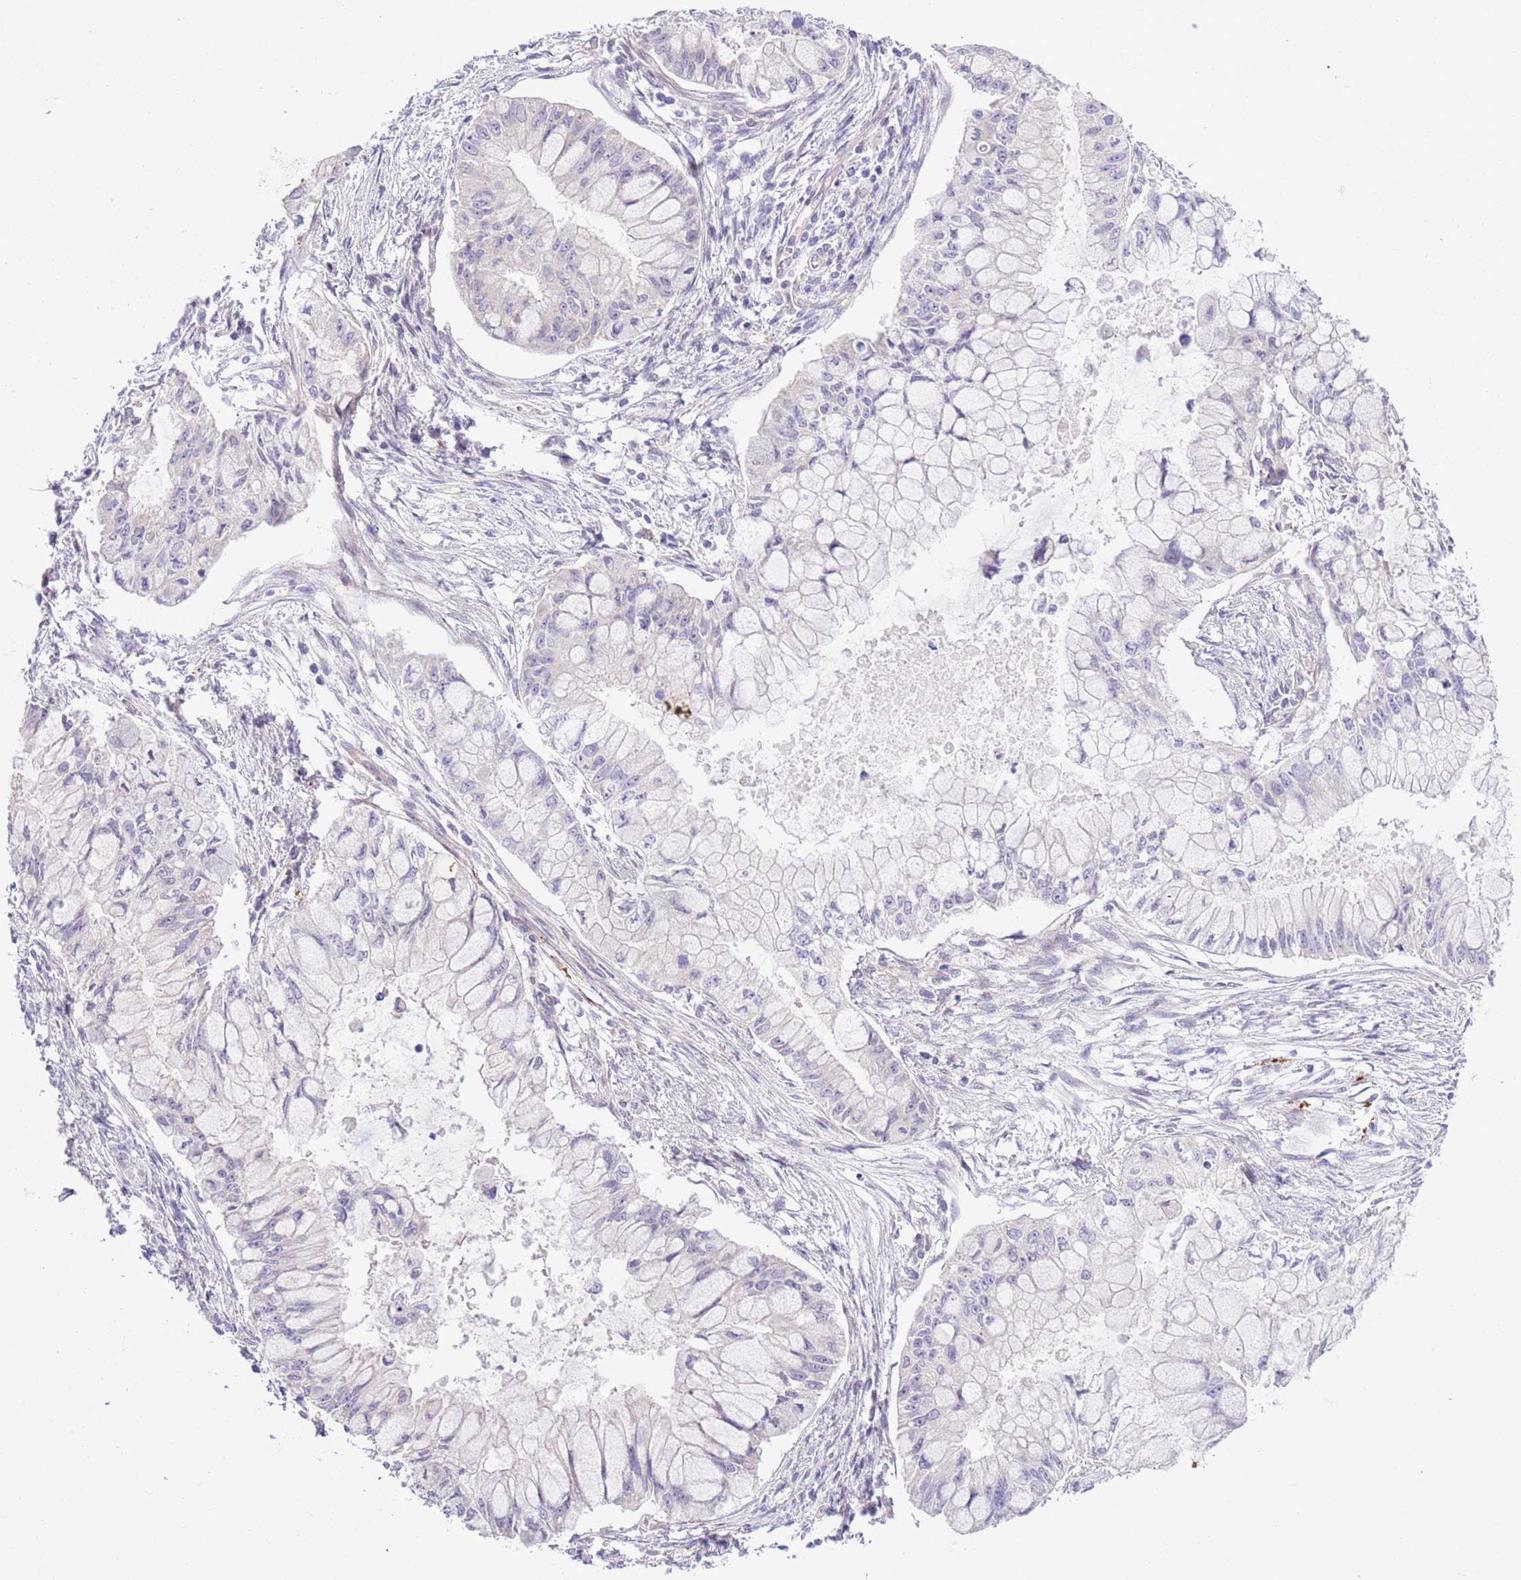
{"staining": {"intensity": "negative", "quantity": "none", "location": "none"}, "tissue": "pancreatic cancer", "cell_type": "Tumor cells", "image_type": "cancer", "snomed": [{"axis": "morphology", "description": "Adenocarcinoma, NOS"}, {"axis": "topography", "description": "Pancreas"}], "caption": "Pancreatic cancer (adenocarcinoma) was stained to show a protein in brown. There is no significant expression in tumor cells.", "gene": "NET1", "patient": {"sex": "male", "age": 48}}